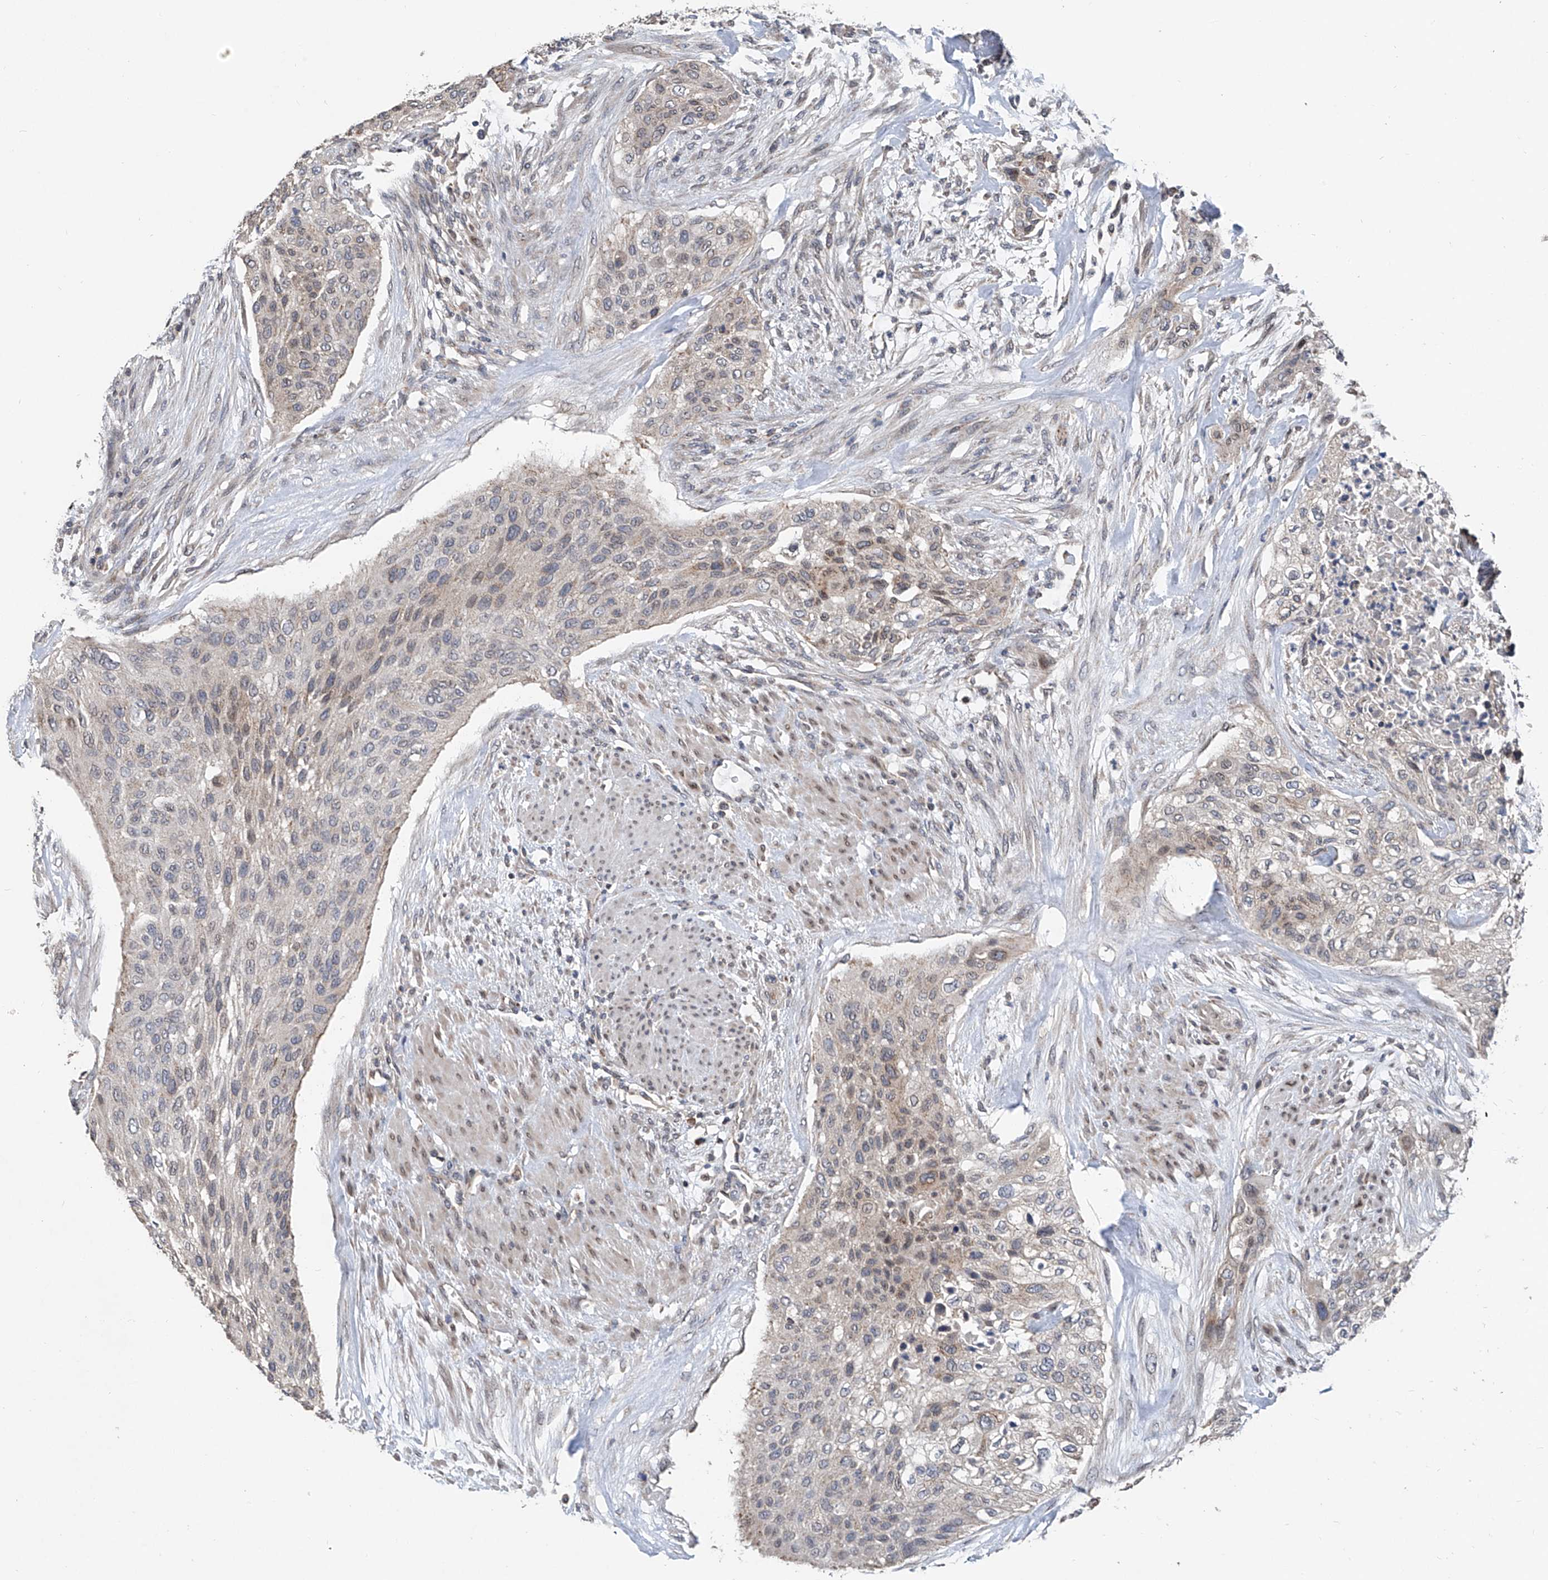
{"staining": {"intensity": "negative", "quantity": "none", "location": "none"}, "tissue": "urothelial cancer", "cell_type": "Tumor cells", "image_type": "cancer", "snomed": [{"axis": "morphology", "description": "Urothelial carcinoma, High grade"}, {"axis": "topography", "description": "Urinary bladder"}], "caption": "Protein analysis of urothelial cancer exhibits no significant positivity in tumor cells.", "gene": "BCKDHB", "patient": {"sex": "male", "age": 35}}